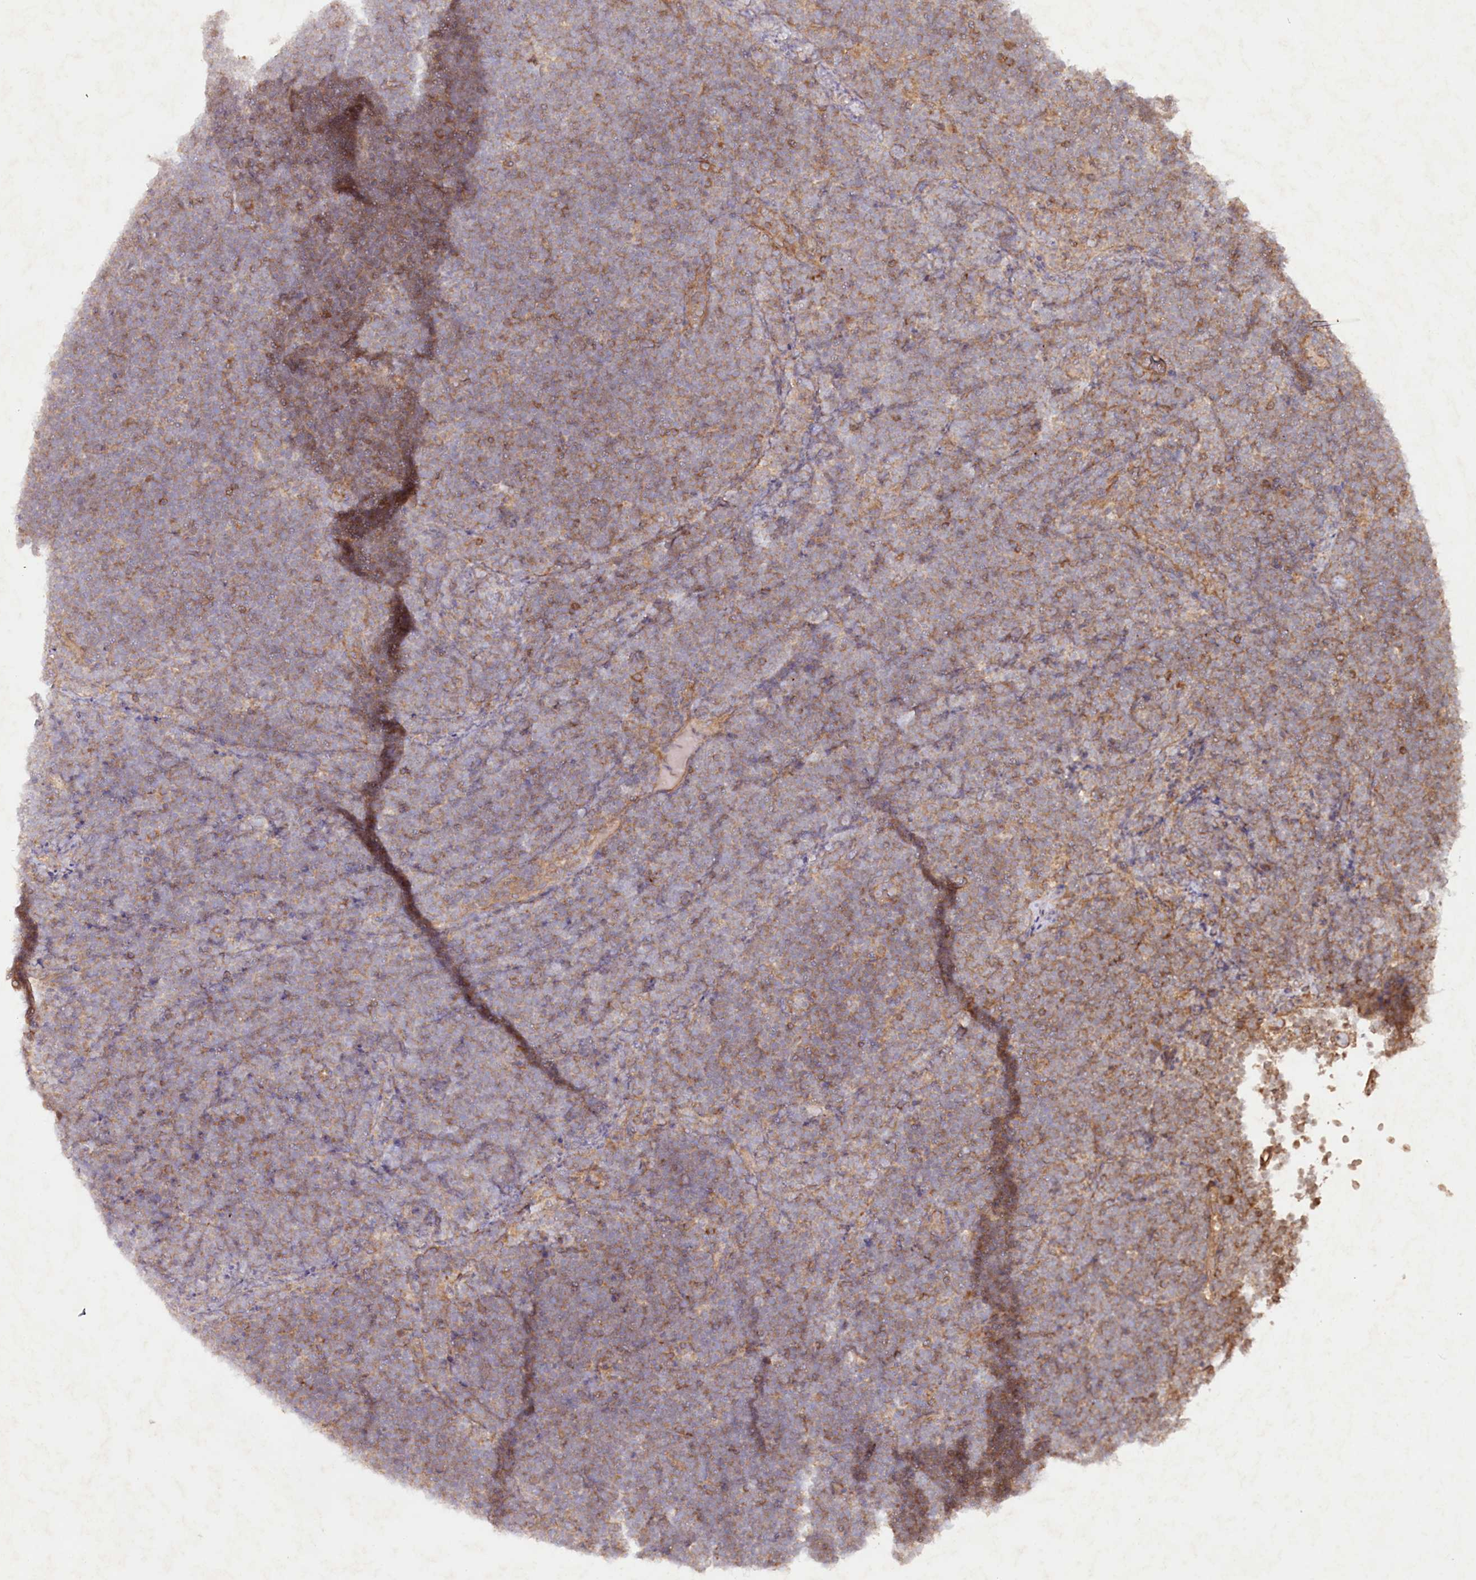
{"staining": {"intensity": "moderate", "quantity": "25%-75%", "location": "cytoplasmic/membranous"}, "tissue": "lymphoma", "cell_type": "Tumor cells", "image_type": "cancer", "snomed": [{"axis": "morphology", "description": "Malignant lymphoma, non-Hodgkin's type, High grade"}, {"axis": "topography", "description": "Lymph node"}], "caption": "Lymphoma stained with DAB immunohistochemistry exhibits medium levels of moderate cytoplasmic/membranous positivity in approximately 25%-75% of tumor cells. Immunohistochemistry stains the protein of interest in brown and the nuclei are stained blue.", "gene": "TNIP1", "patient": {"sex": "male", "age": 13}}